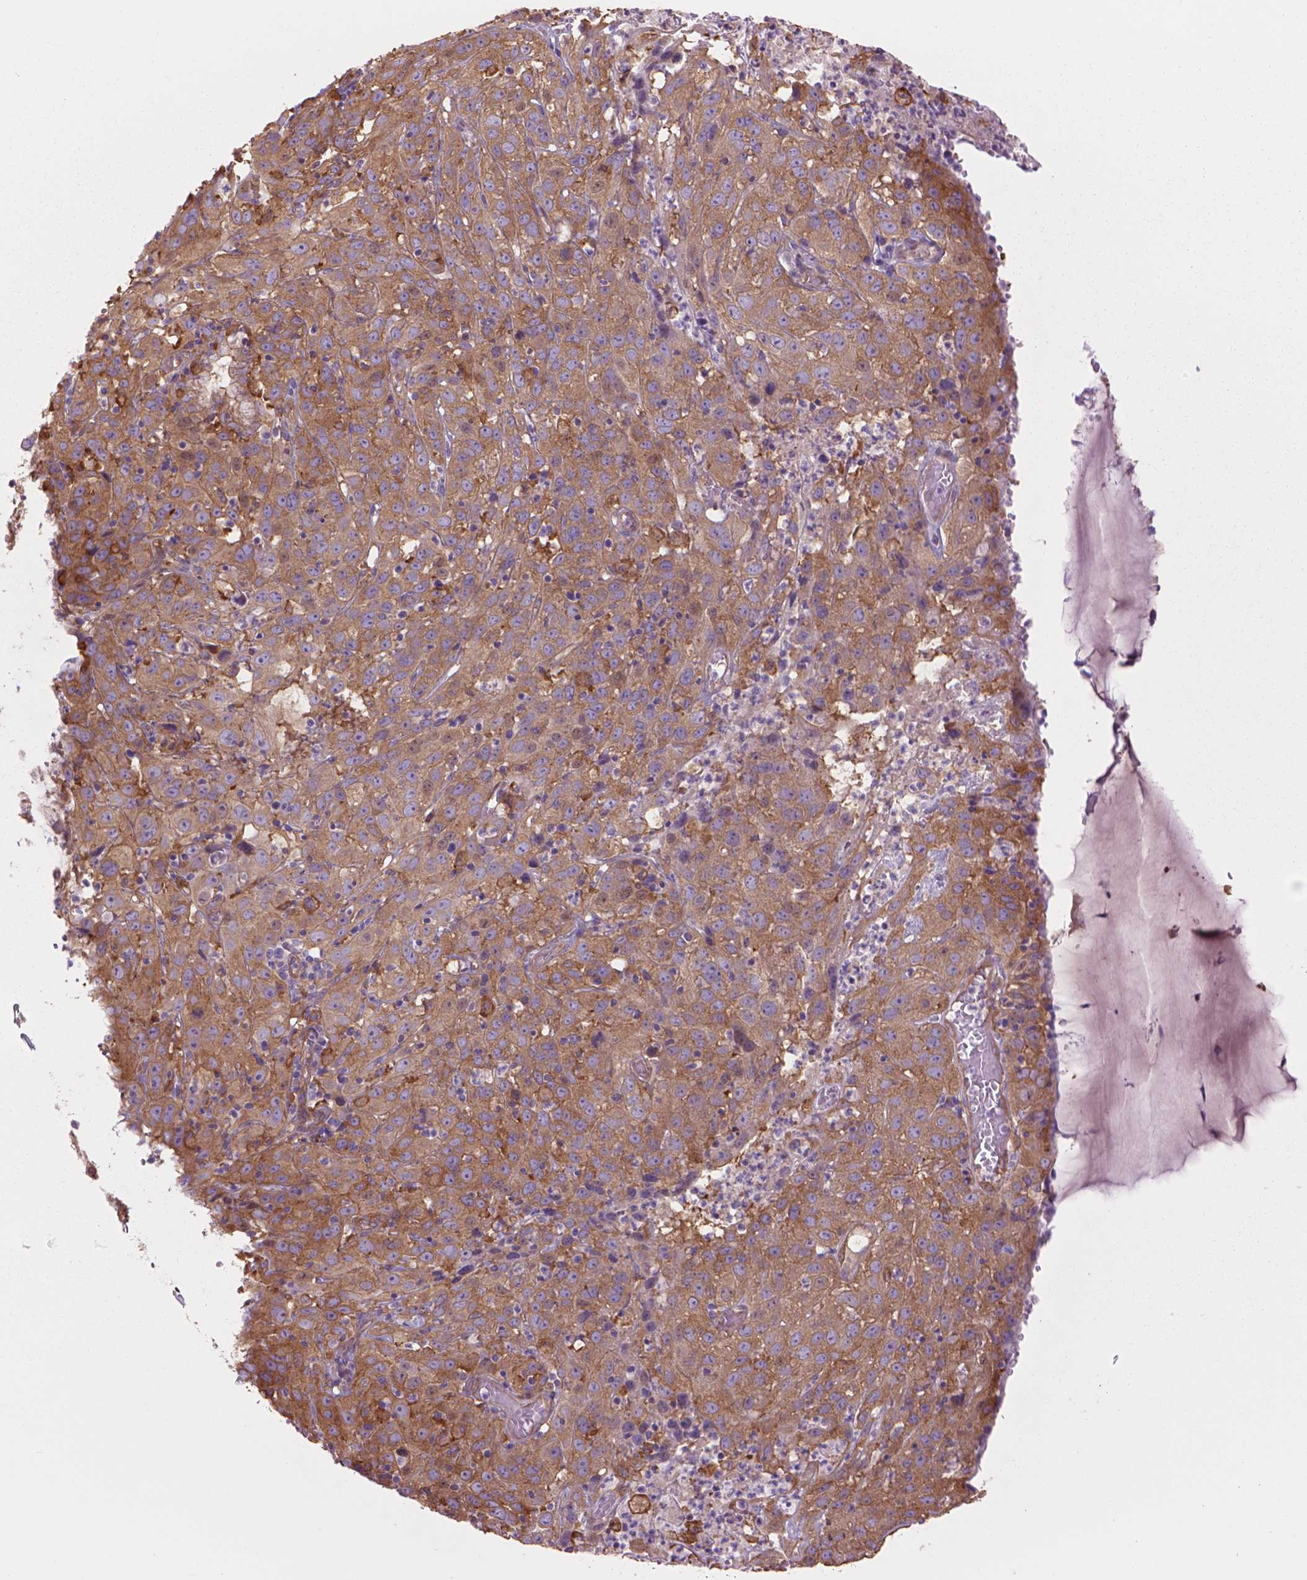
{"staining": {"intensity": "moderate", "quantity": "25%-75%", "location": "cytoplasmic/membranous"}, "tissue": "cervical cancer", "cell_type": "Tumor cells", "image_type": "cancer", "snomed": [{"axis": "morphology", "description": "Squamous cell carcinoma, NOS"}, {"axis": "topography", "description": "Cervix"}], "caption": "The histopathology image demonstrates a brown stain indicating the presence of a protein in the cytoplasmic/membranous of tumor cells in cervical cancer (squamous cell carcinoma). (Brightfield microscopy of DAB IHC at high magnification).", "gene": "CORO1B", "patient": {"sex": "female", "age": 32}}